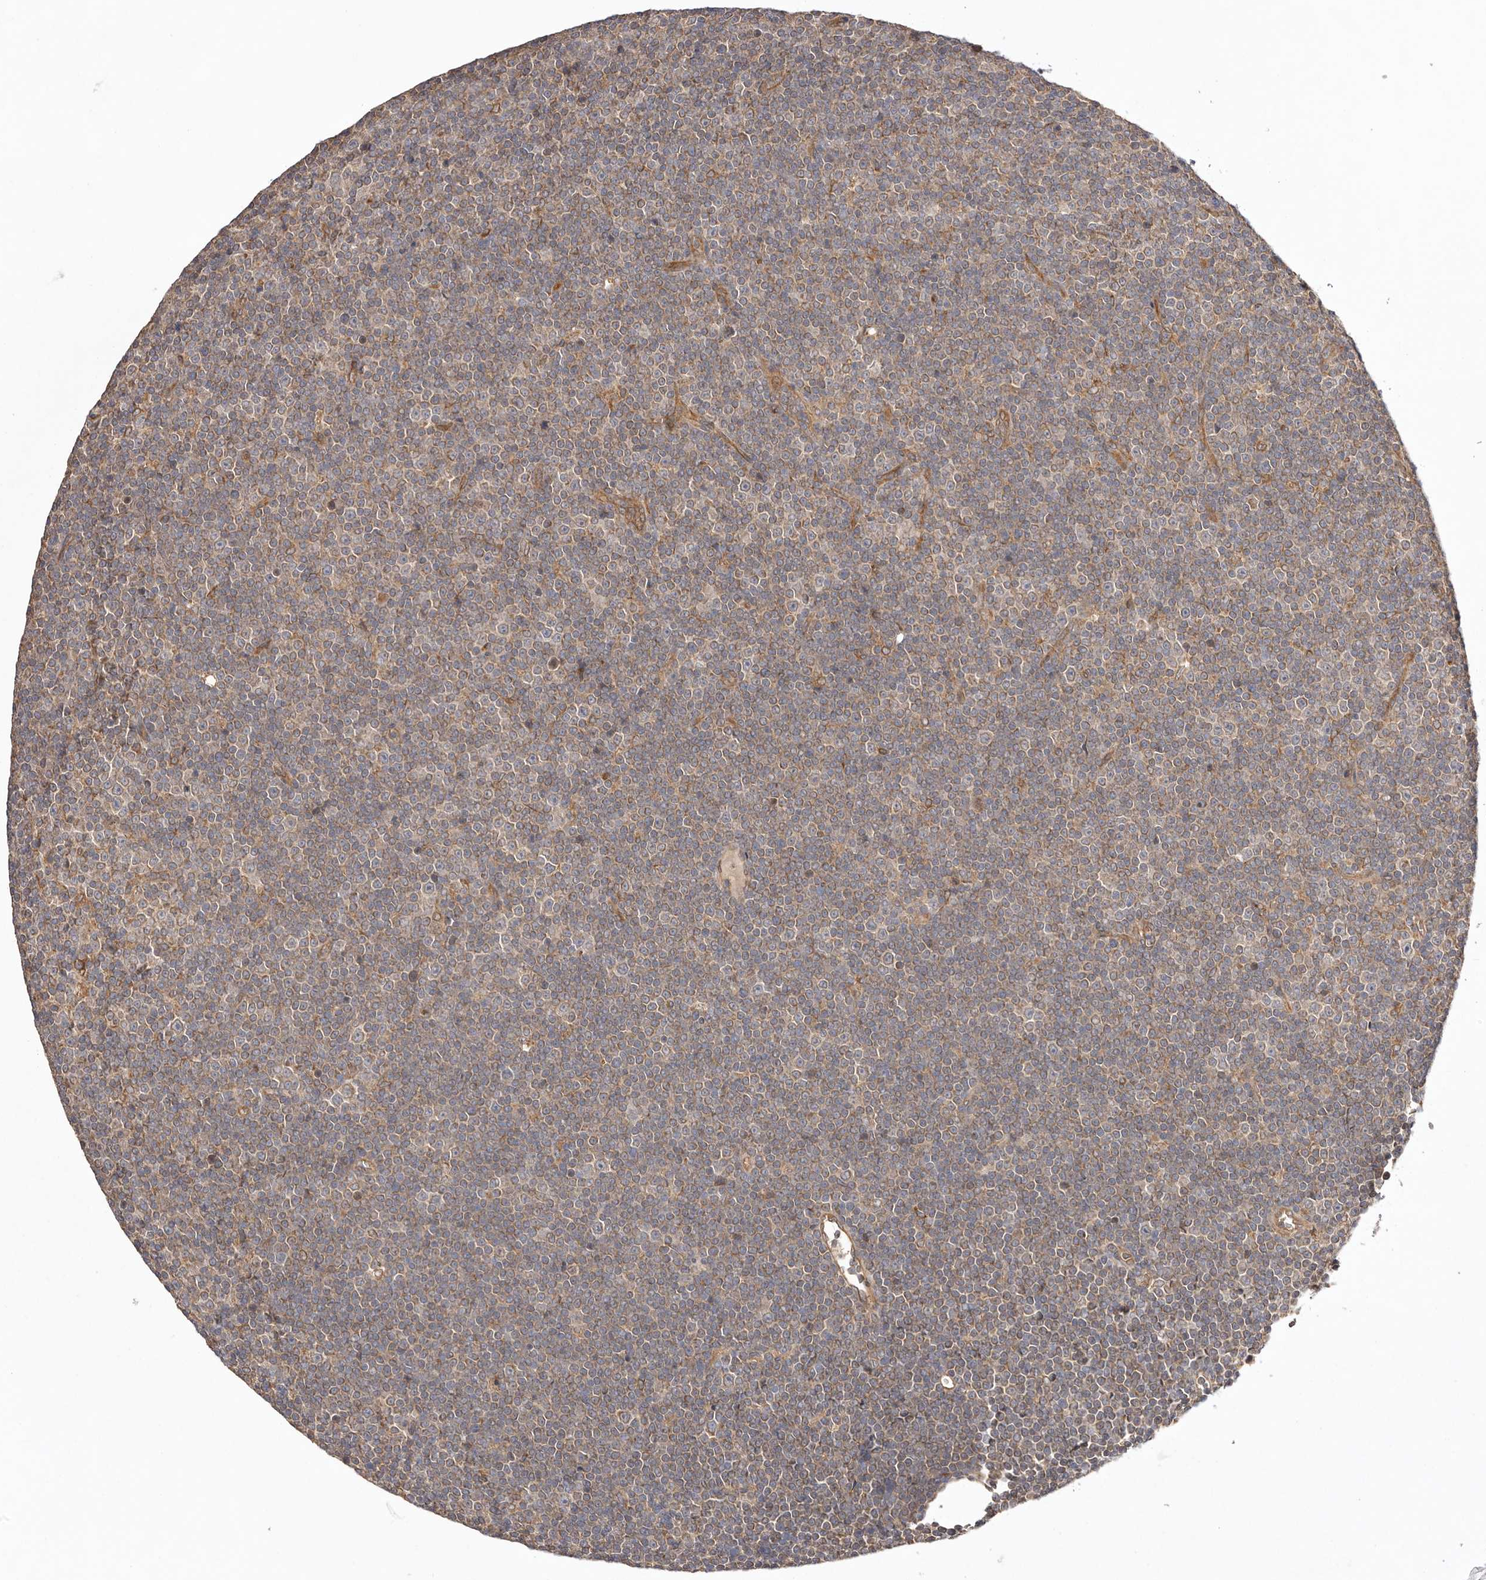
{"staining": {"intensity": "weak", "quantity": "<25%", "location": "cytoplasmic/membranous"}, "tissue": "lymphoma", "cell_type": "Tumor cells", "image_type": "cancer", "snomed": [{"axis": "morphology", "description": "Malignant lymphoma, non-Hodgkin's type, Low grade"}, {"axis": "topography", "description": "Lymph node"}], "caption": "DAB immunohistochemical staining of lymphoma demonstrates no significant positivity in tumor cells.", "gene": "UBR2", "patient": {"sex": "female", "age": 67}}